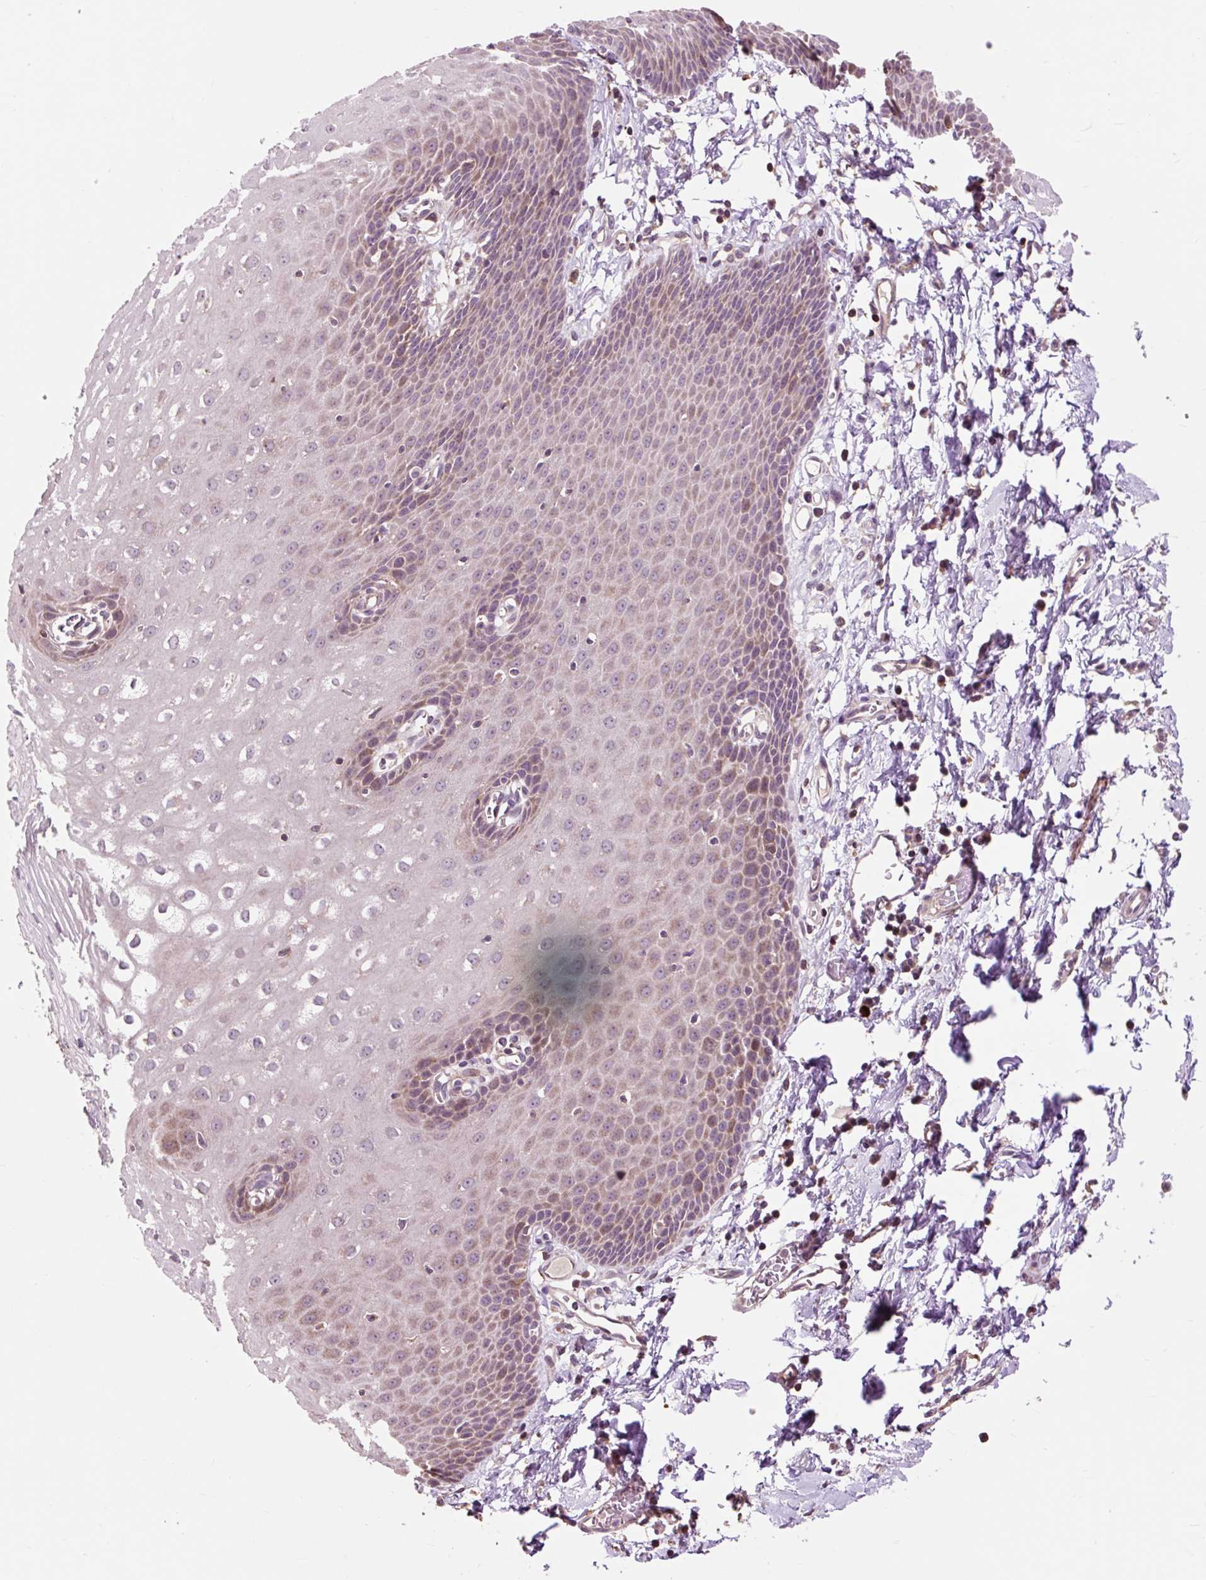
{"staining": {"intensity": "moderate", "quantity": "25%-75%", "location": "cytoplasmic/membranous"}, "tissue": "esophagus", "cell_type": "Squamous epithelial cells", "image_type": "normal", "snomed": [{"axis": "morphology", "description": "Normal tissue, NOS"}, {"axis": "topography", "description": "Esophagus"}], "caption": "This histopathology image reveals benign esophagus stained with immunohistochemistry (IHC) to label a protein in brown. The cytoplasmic/membranous of squamous epithelial cells show moderate positivity for the protein. Nuclei are counter-stained blue.", "gene": "PRIMPOL", "patient": {"sex": "male", "age": 70}}